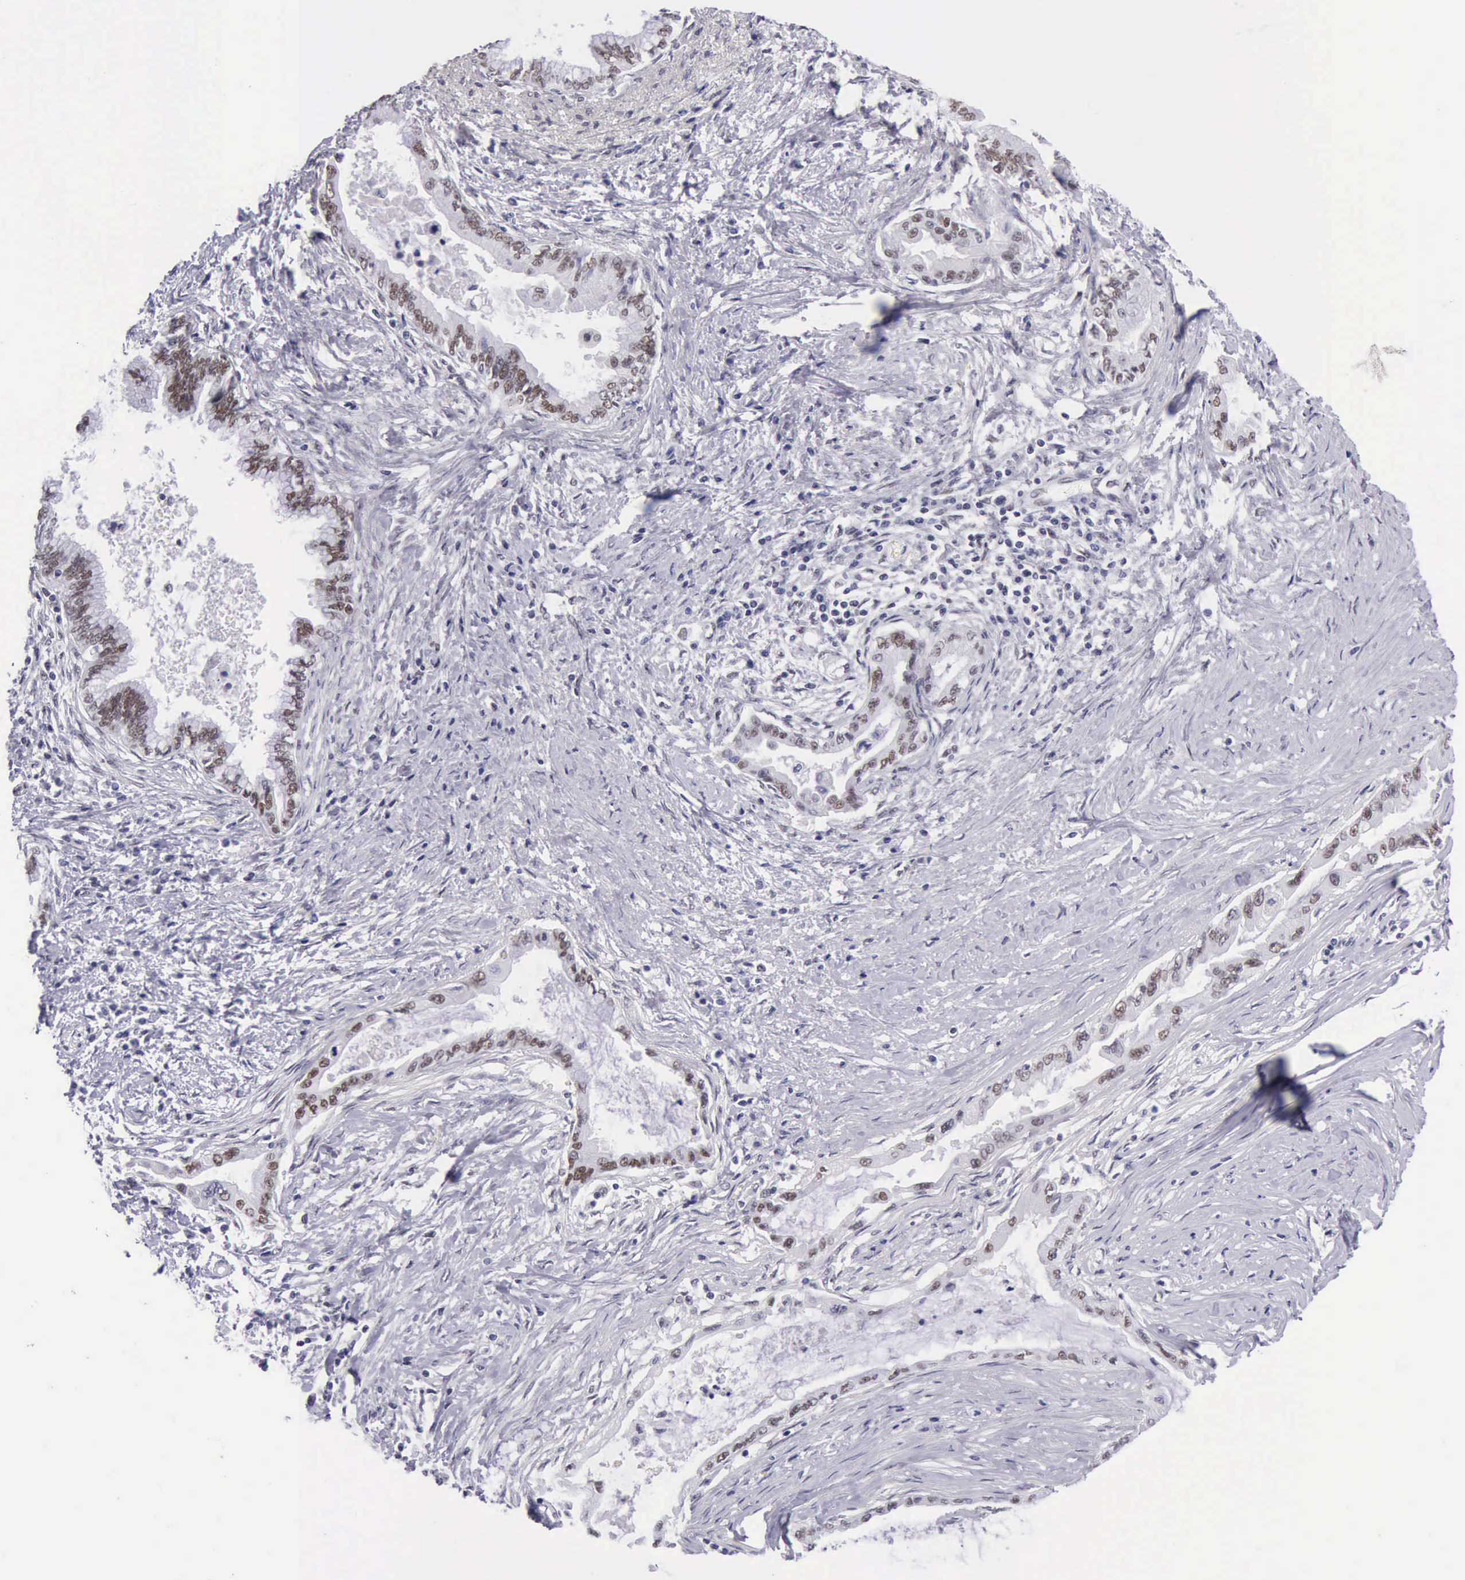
{"staining": {"intensity": "weak", "quantity": "<25%", "location": "nuclear"}, "tissue": "pancreatic cancer", "cell_type": "Tumor cells", "image_type": "cancer", "snomed": [{"axis": "morphology", "description": "Adenocarcinoma, NOS"}, {"axis": "topography", "description": "Pancreas"}], "caption": "Immunohistochemistry histopathology image of neoplastic tissue: pancreatic cancer (adenocarcinoma) stained with DAB displays no significant protein positivity in tumor cells.", "gene": "EP300", "patient": {"sex": "female", "age": 64}}